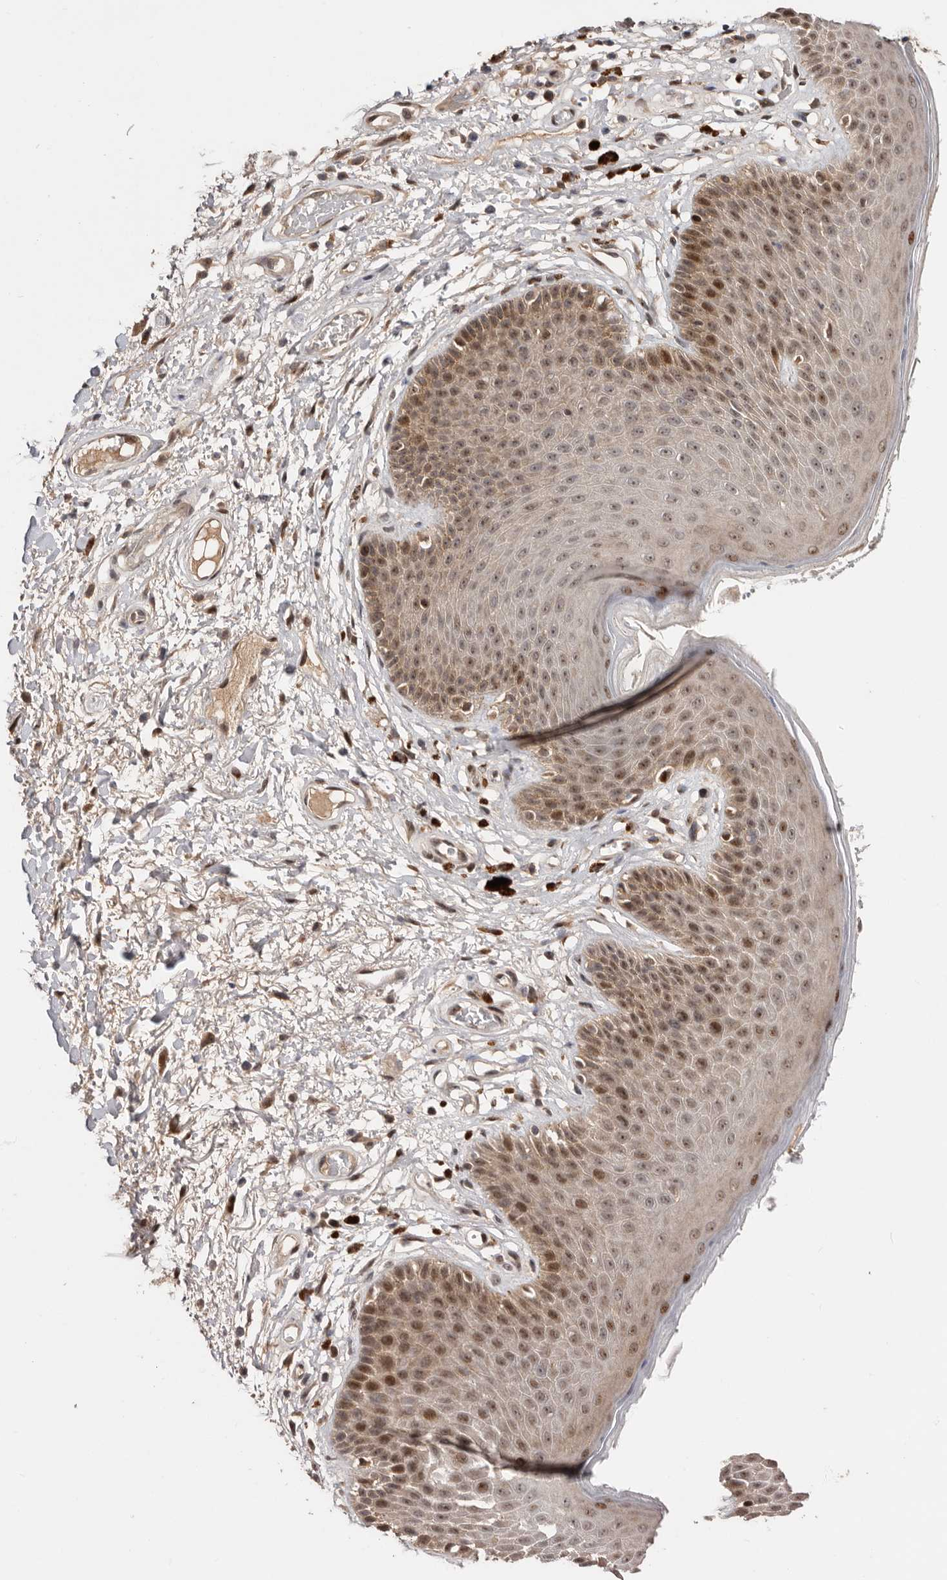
{"staining": {"intensity": "moderate", "quantity": "25%-75%", "location": "nuclear"}, "tissue": "skin", "cell_type": "Epidermal cells", "image_type": "normal", "snomed": [{"axis": "morphology", "description": "Normal tissue, NOS"}, {"axis": "topography", "description": "Anal"}], "caption": "Moderate nuclear positivity is identified in about 25%-75% of epidermal cells in benign skin.", "gene": "DOP1A", "patient": {"sex": "male", "age": 74}}